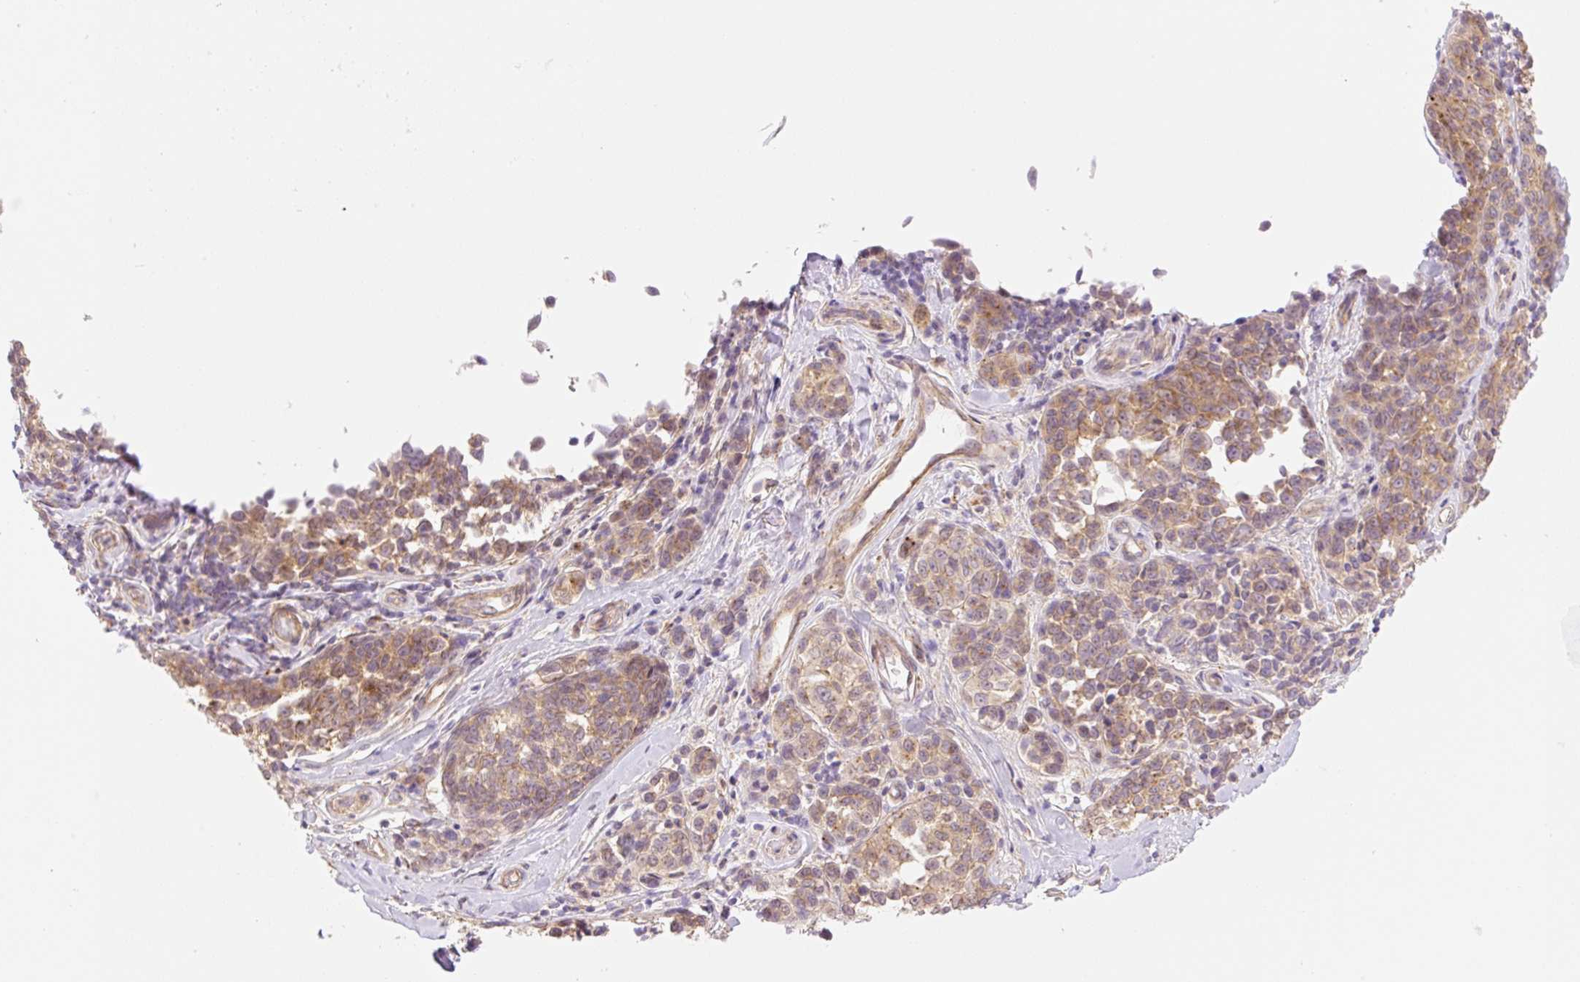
{"staining": {"intensity": "moderate", "quantity": ">75%", "location": "cytoplasmic/membranous"}, "tissue": "melanoma", "cell_type": "Tumor cells", "image_type": "cancer", "snomed": [{"axis": "morphology", "description": "Malignant melanoma, NOS"}, {"axis": "topography", "description": "Skin"}], "caption": "This micrograph demonstrates malignant melanoma stained with immunohistochemistry (IHC) to label a protein in brown. The cytoplasmic/membranous of tumor cells show moderate positivity for the protein. Nuclei are counter-stained blue.", "gene": "NLRP5", "patient": {"sex": "female", "age": 64}}